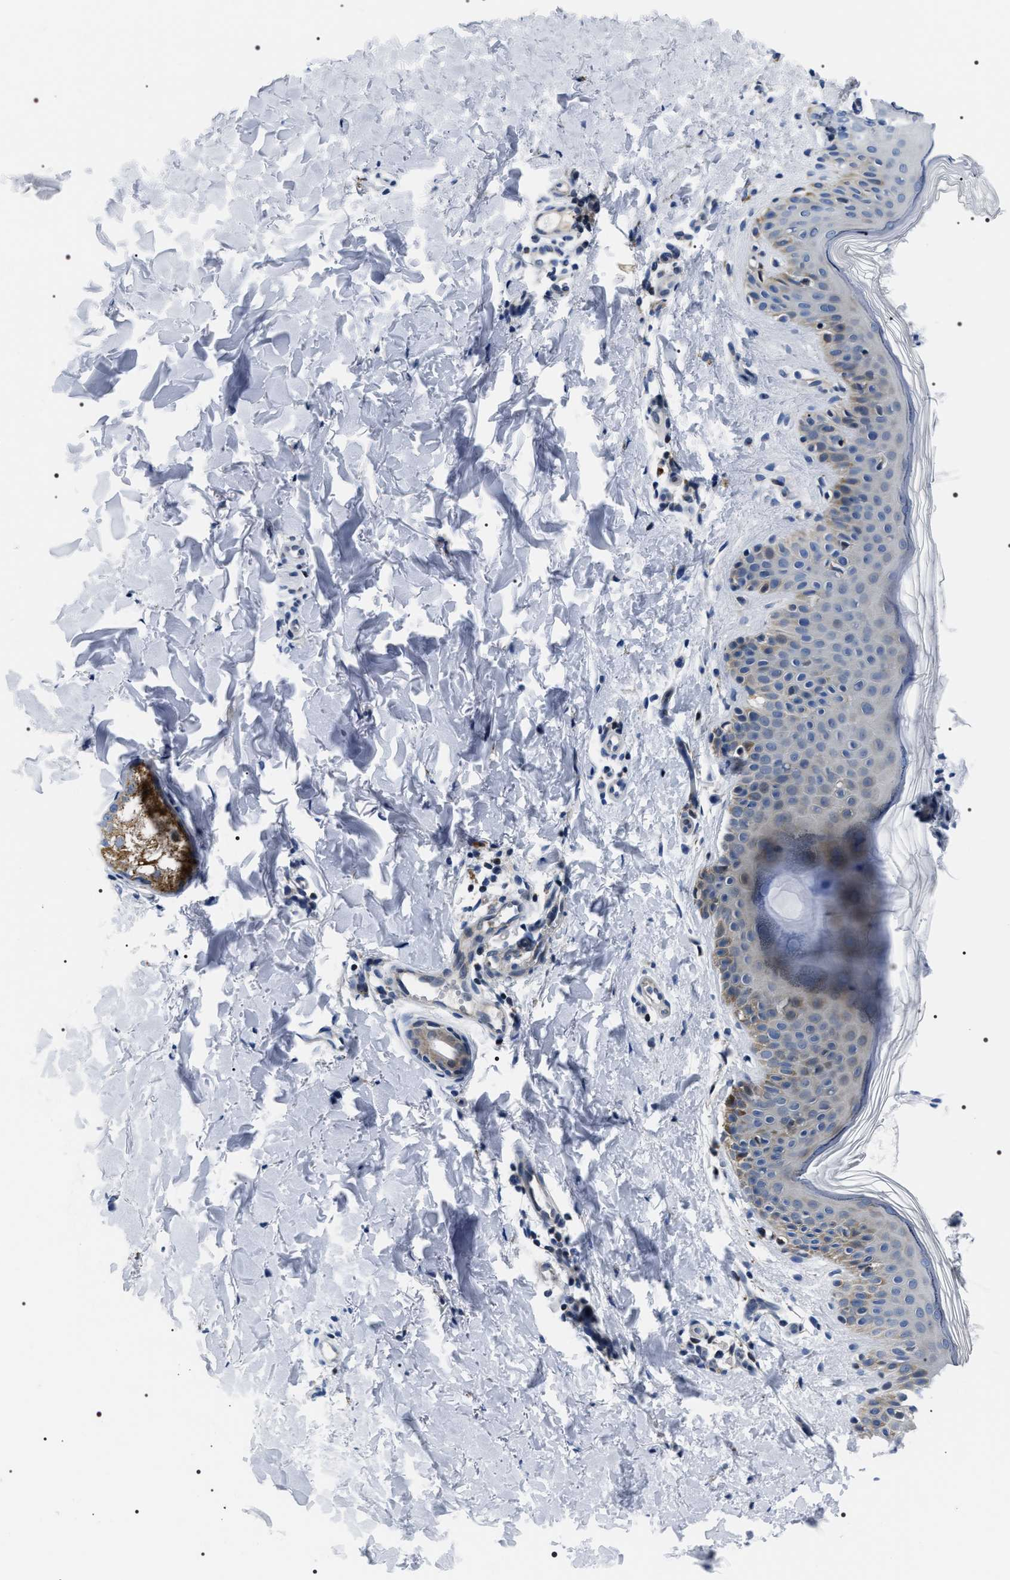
{"staining": {"intensity": "negative", "quantity": "none", "location": "none"}, "tissue": "skin", "cell_type": "Fibroblasts", "image_type": "normal", "snomed": [{"axis": "morphology", "description": "Normal tissue, NOS"}, {"axis": "topography", "description": "Skin"}], "caption": "IHC of unremarkable skin demonstrates no expression in fibroblasts. (DAB immunohistochemistry, high magnification).", "gene": "NTMT1", "patient": {"sex": "male", "age": 40}}